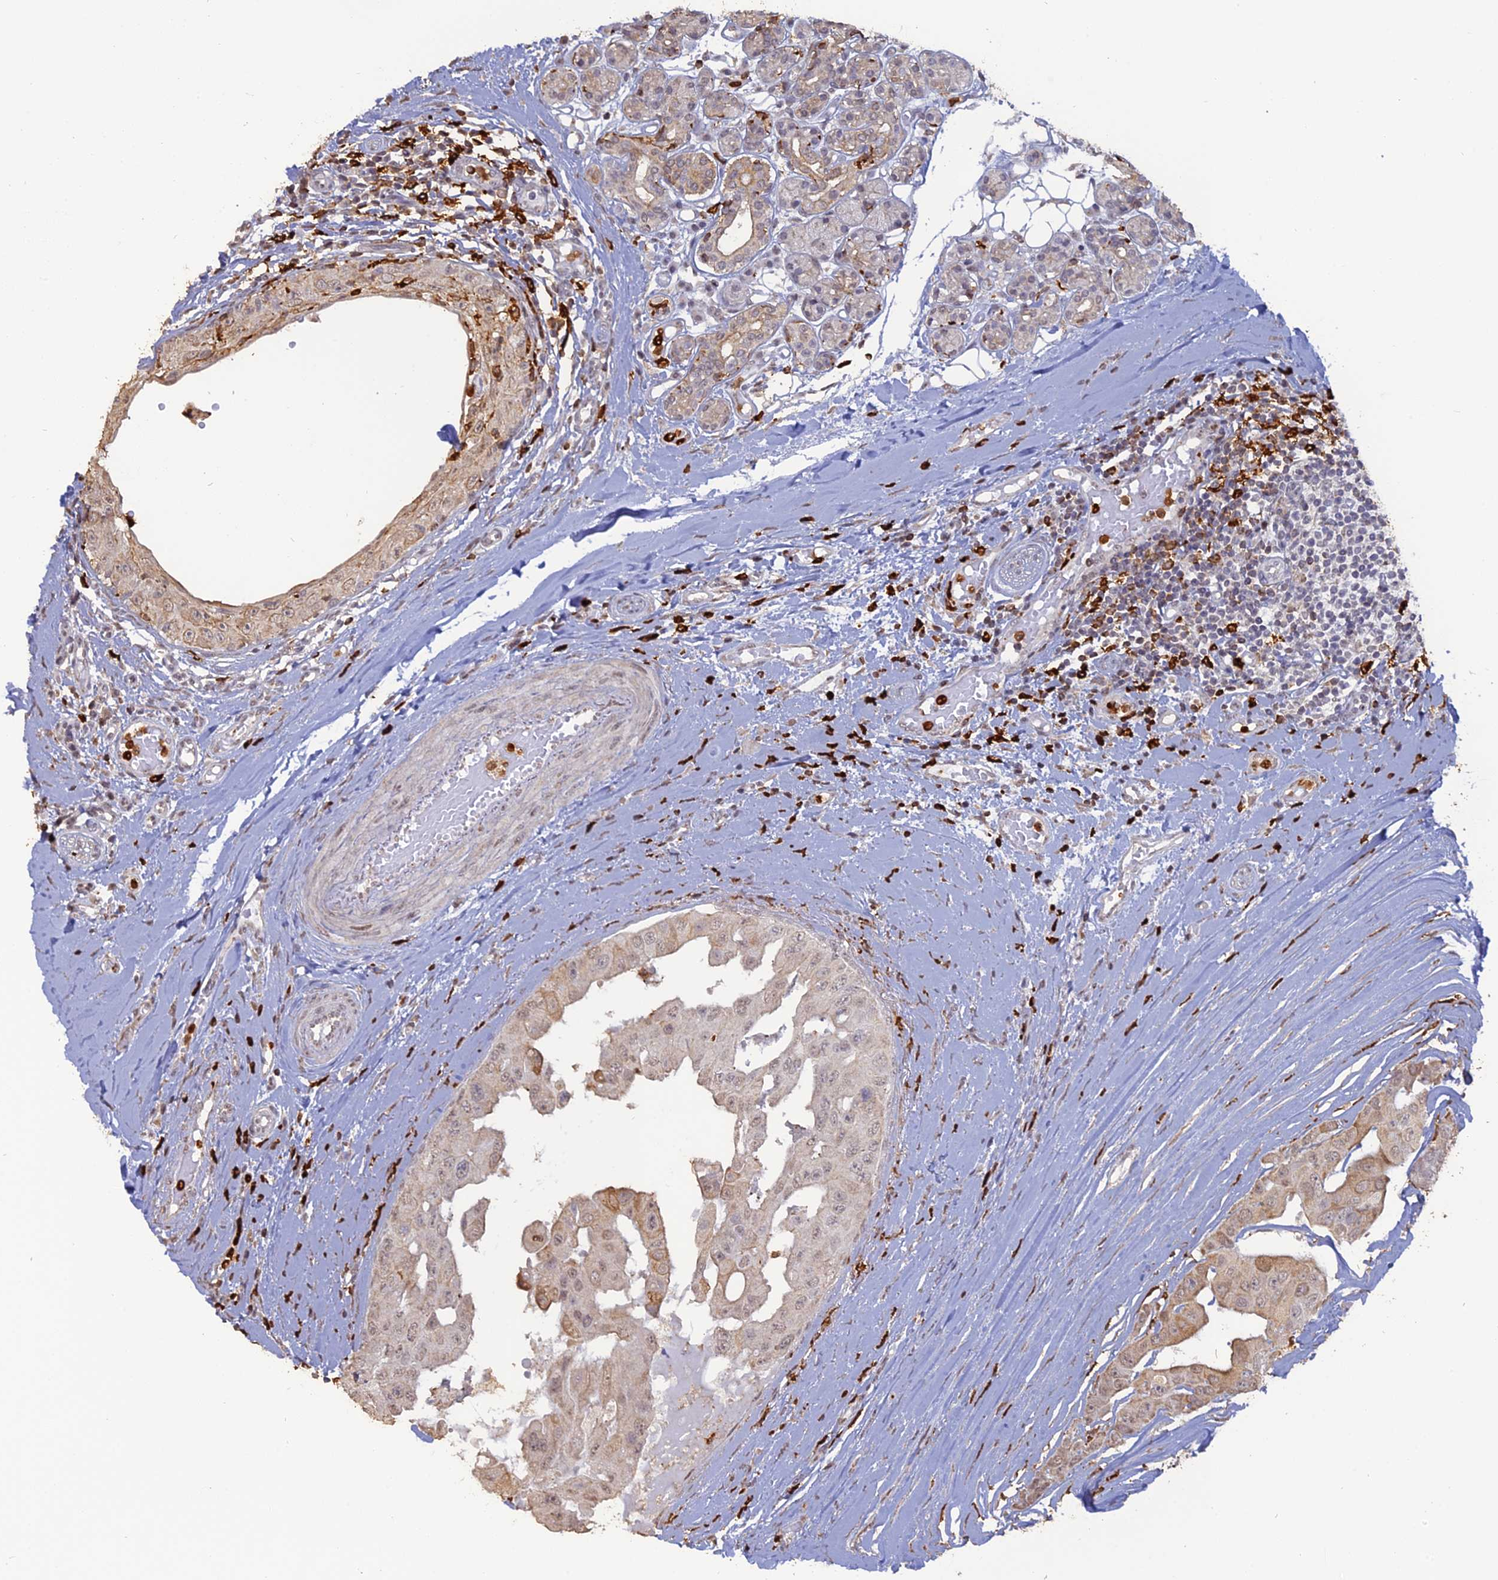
{"staining": {"intensity": "weak", "quantity": "25%-75%", "location": "cytoplasmic/membranous"}, "tissue": "head and neck cancer", "cell_type": "Tumor cells", "image_type": "cancer", "snomed": [{"axis": "morphology", "description": "Adenocarcinoma, NOS"}, {"axis": "morphology", "description": "Adenocarcinoma, metastatic, NOS"}, {"axis": "topography", "description": "Head-Neck"}], "caption": "Brown immunohistochemical staining in human head and neck cancer displays weak cytoplasmic/membranous positivity in about 25%-75% of tumor cells. The protein of interest is stained brown, and the nuclei are stained in blue (DAB IHC with brightfield microscopy, high magnification).", "gene": "APOBR", "patient": {"sex": "male", "age": 75}}